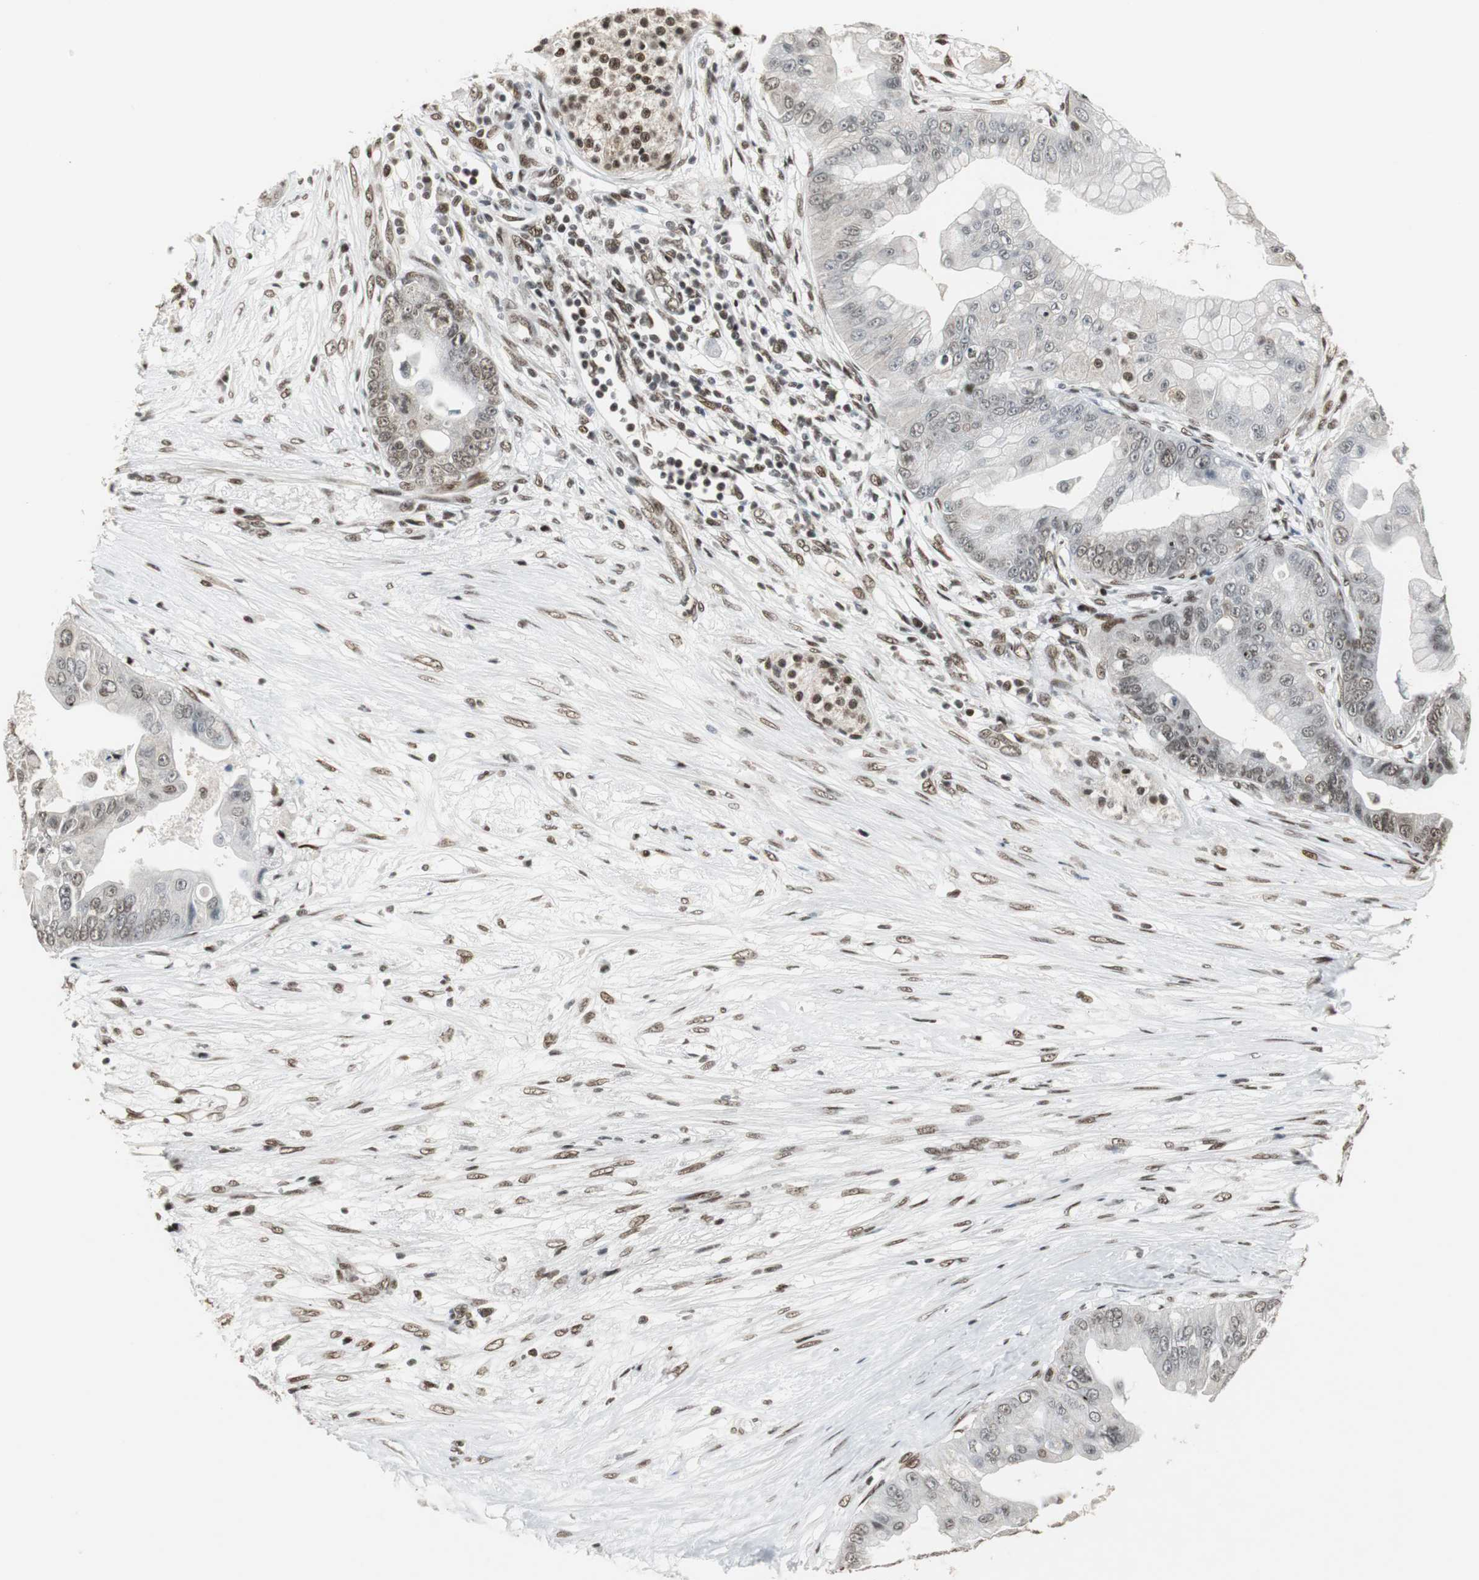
{"staining": {"intensity": "weak", "quantity": "25%-75%", "location": "nuclear"}, "tissue": "pancreatic cancer", "cell_type": "Tumor cells", "image_type": "cancer", "snomed": [{"axis": "morphology", "description": "Adenocarcinoma, NOS"}, {"axis": "topography", "description": "Pancreas"}], "caption": "Human pancreatic cancer (adenocarcinoma) stained with a protein marker demonstrates weak staining in tumor cells.", "gene": "TAF5", "patient": {"sex": "female", "age": 75}}